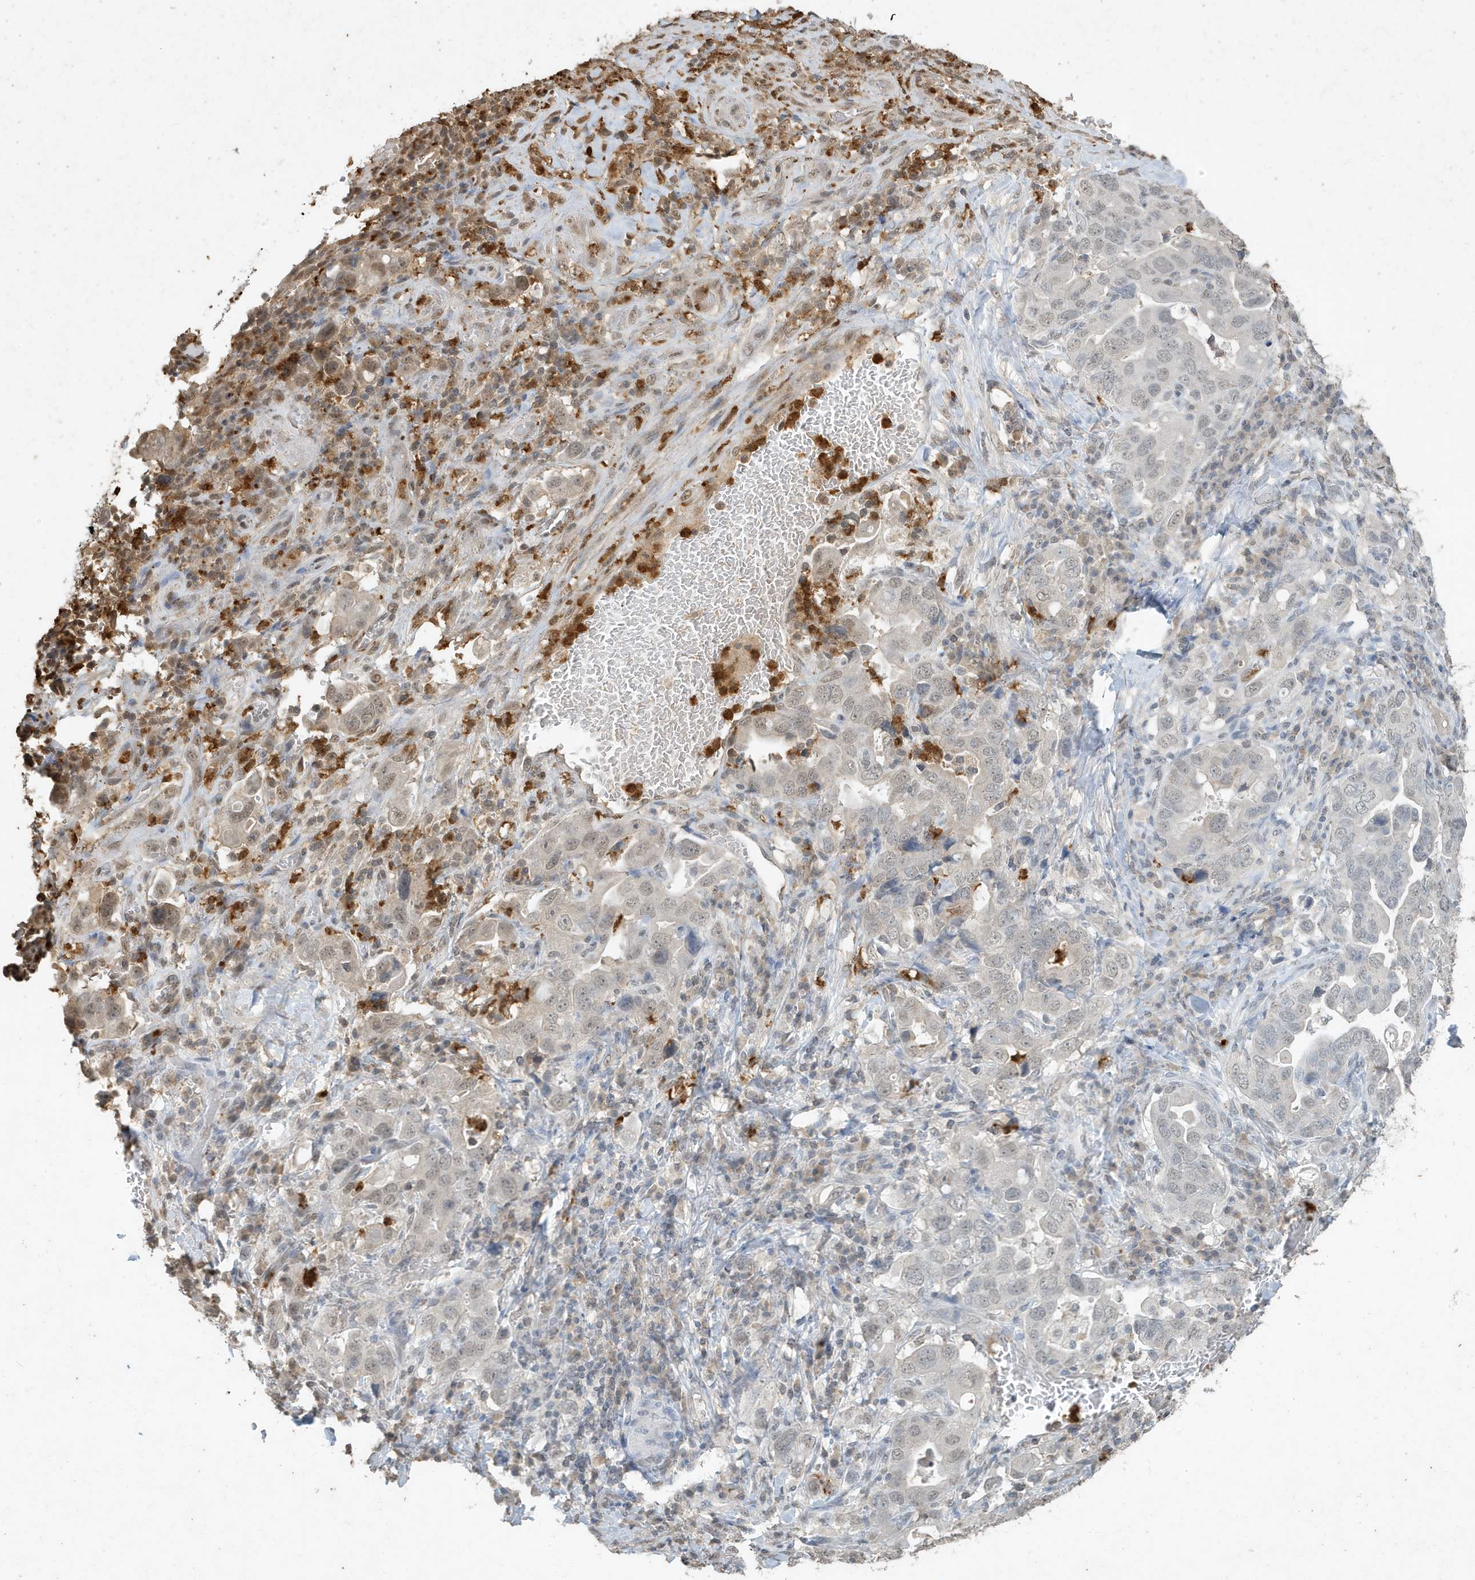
{"staining": {"intensity": "weak", "quantity": "<25%", "location": "nuclear"}, "tissue": "stomach cancer", "cell_type": "Tumor cells", "image_type": "cancer", "snomed": [{"axis": "morphology", "description": "Adenocarcinoma, NOS"}, {"axis": "topography", "description": "Stomach, upper"}], "caption": "IHC histopathology image of human adenocarcinoma (stomach) stained for a protein (brown), which demonstrates no positivity in tumor cells.", "gene": "DEFA1", "patient": {"sex": "male", "age": 62}}